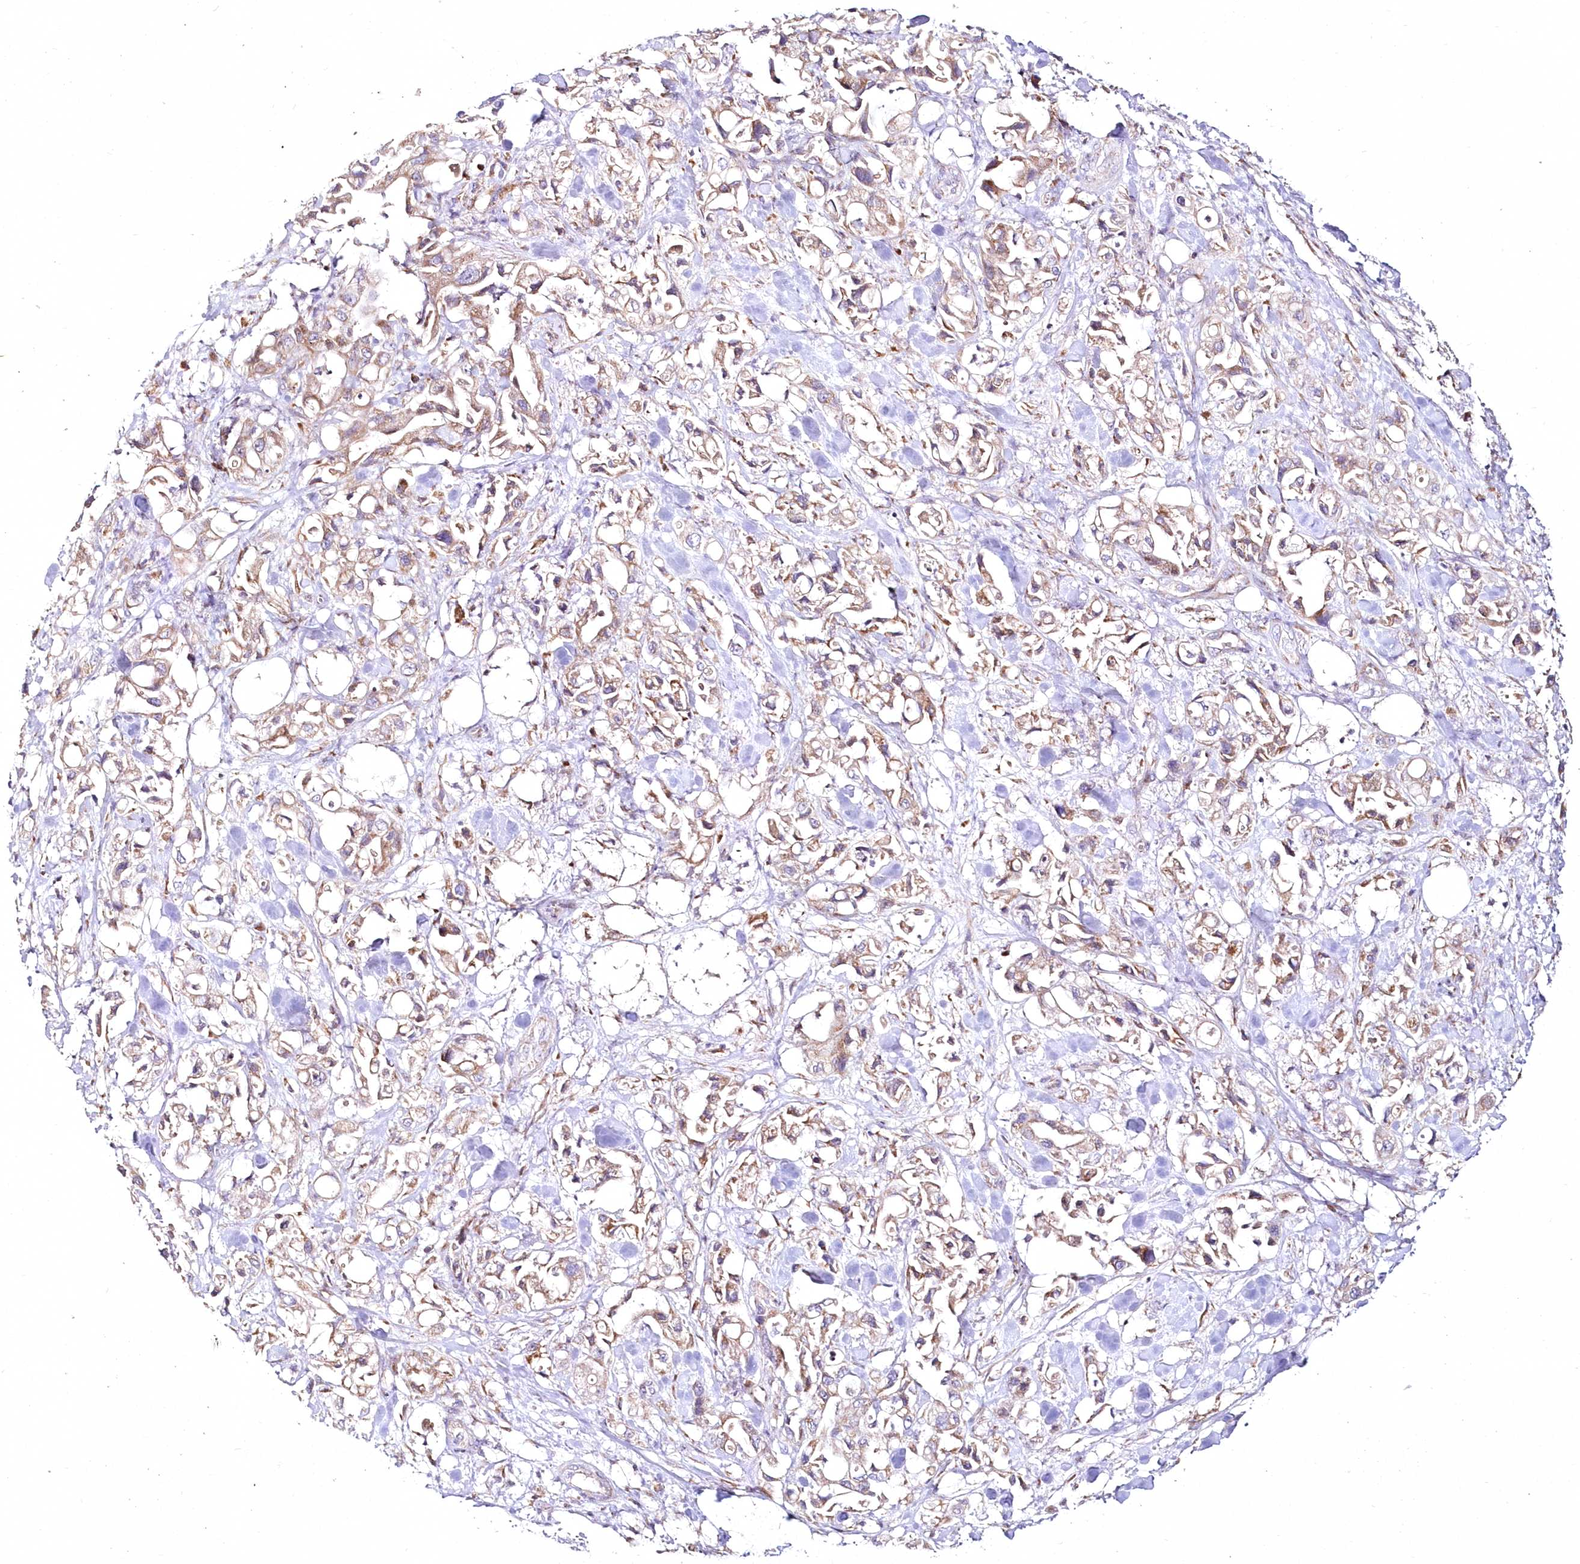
{"staining": {"intensity": "weak", "quantity": ">75%", "location": "cytoplasmic/membranous"}, "tissue": "pancreatic cancer", "cell_type": "Tumor cells", "image_type": "cancer", "snomed": [{"axis": "morphology", "description": "Adenocarcinoma, NOS"}, {"axis": "topography", "description": "Pancreas"}], "caption": "This micrograph exhibits pancreatic cancer (adenocarcinoma) stained with immunohistochemistry (IHC) to label a protein in brown. The cytoplasmic/membranous of tumor cells show weak positivity for the protein. Nuclei are counter-stained blue.", "gene": "DNA2", "patient": {"sex": "male", "age": 70}}